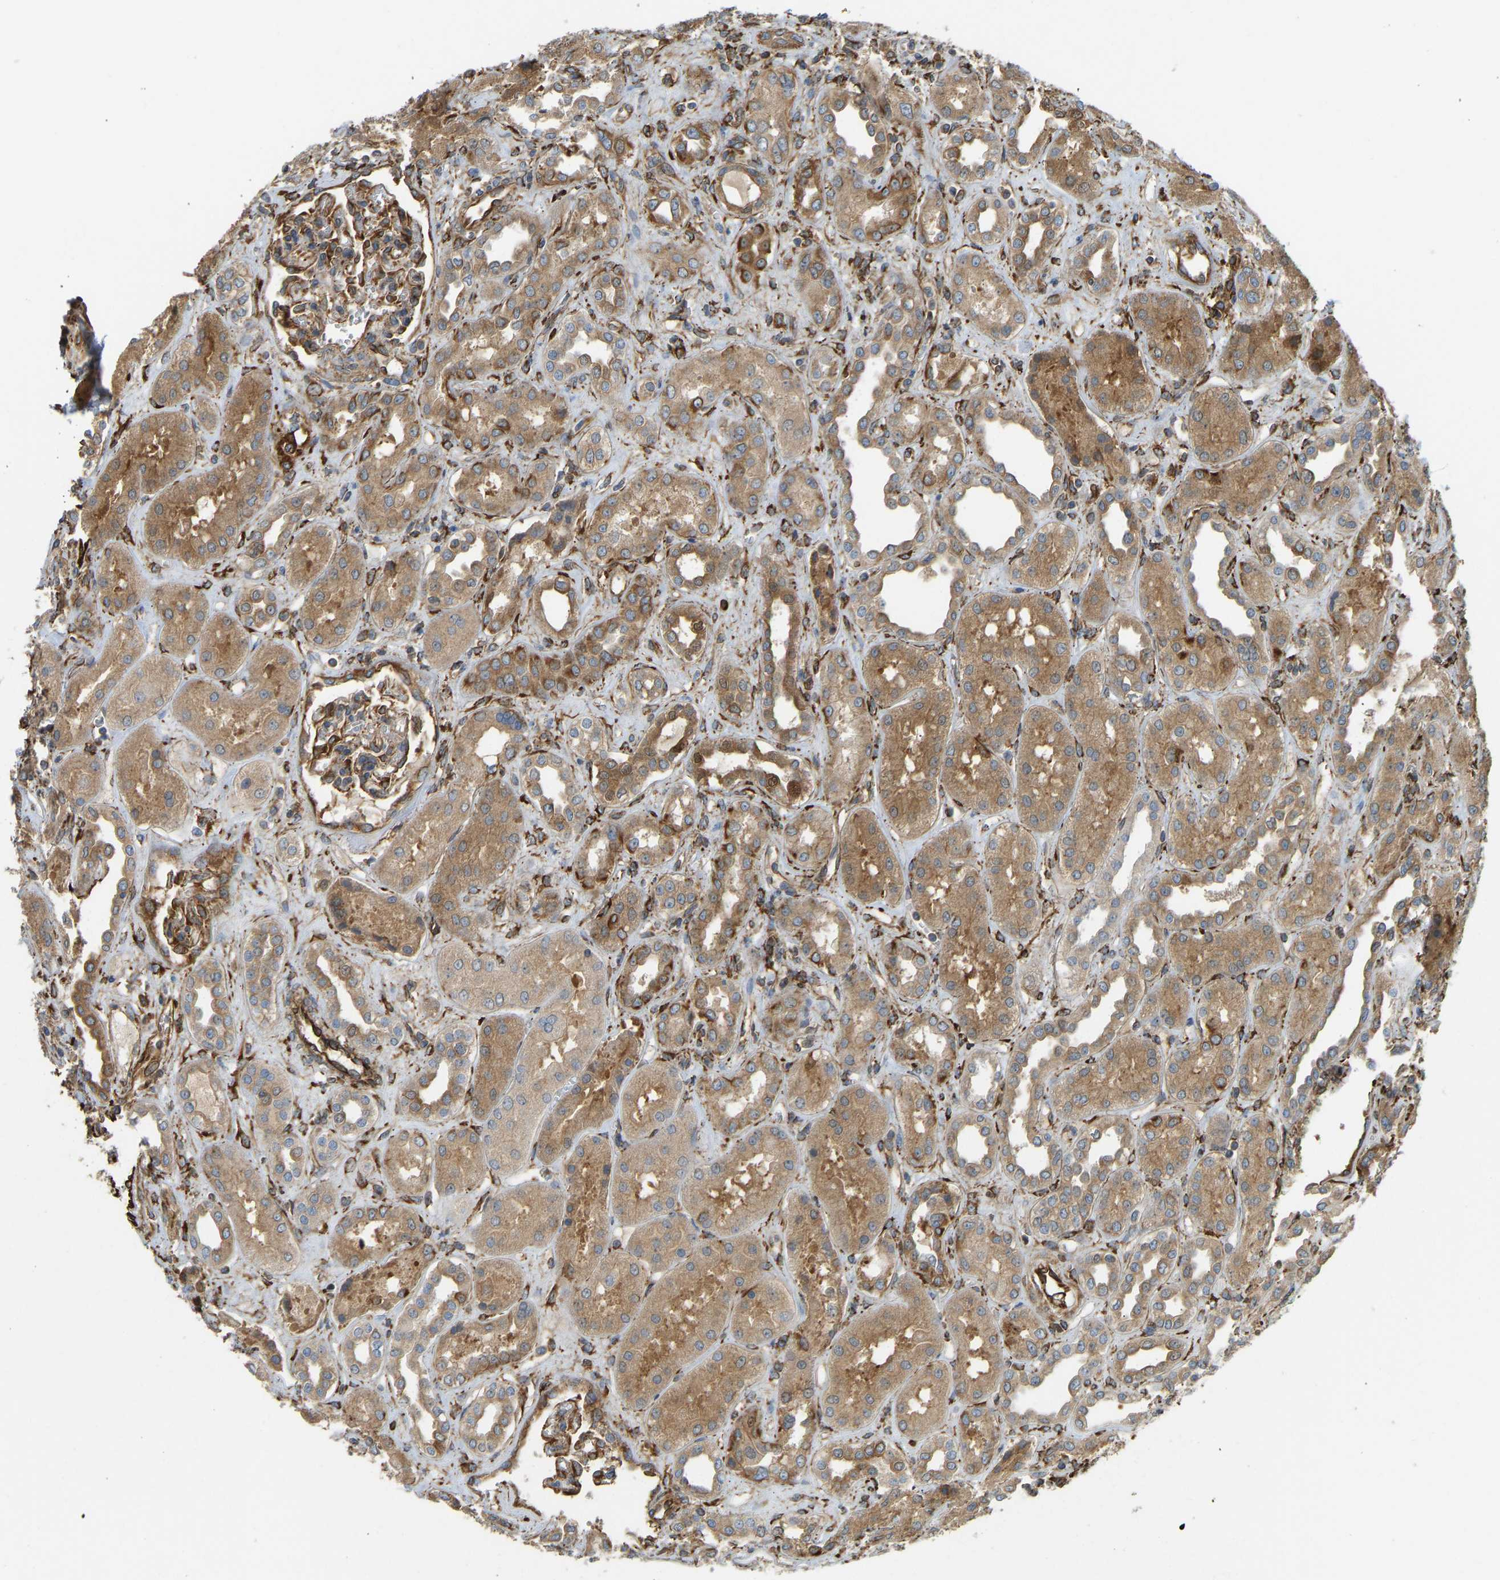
{"staining": {"intensity": "strong", "quantity": "25%-75%", "location": "cytoplasmic/membranous"}, "tissue": "kidney", "cell_type": "Cells in glomeruli", "image_type": "normal", "snomed": [{"axis": "morphology", "description": "Normal tissue, NOS"}, {"axis": "topography", "description": "Kidney"}], "caption": "This is a micrograph of immunohistochemistry staining of benign kidney, which shows strong expression in the cytoplasmic/membranous of cells in glomeruli.", "gene": "BEX3", "patient": {"sex": "male", "age": 59}}